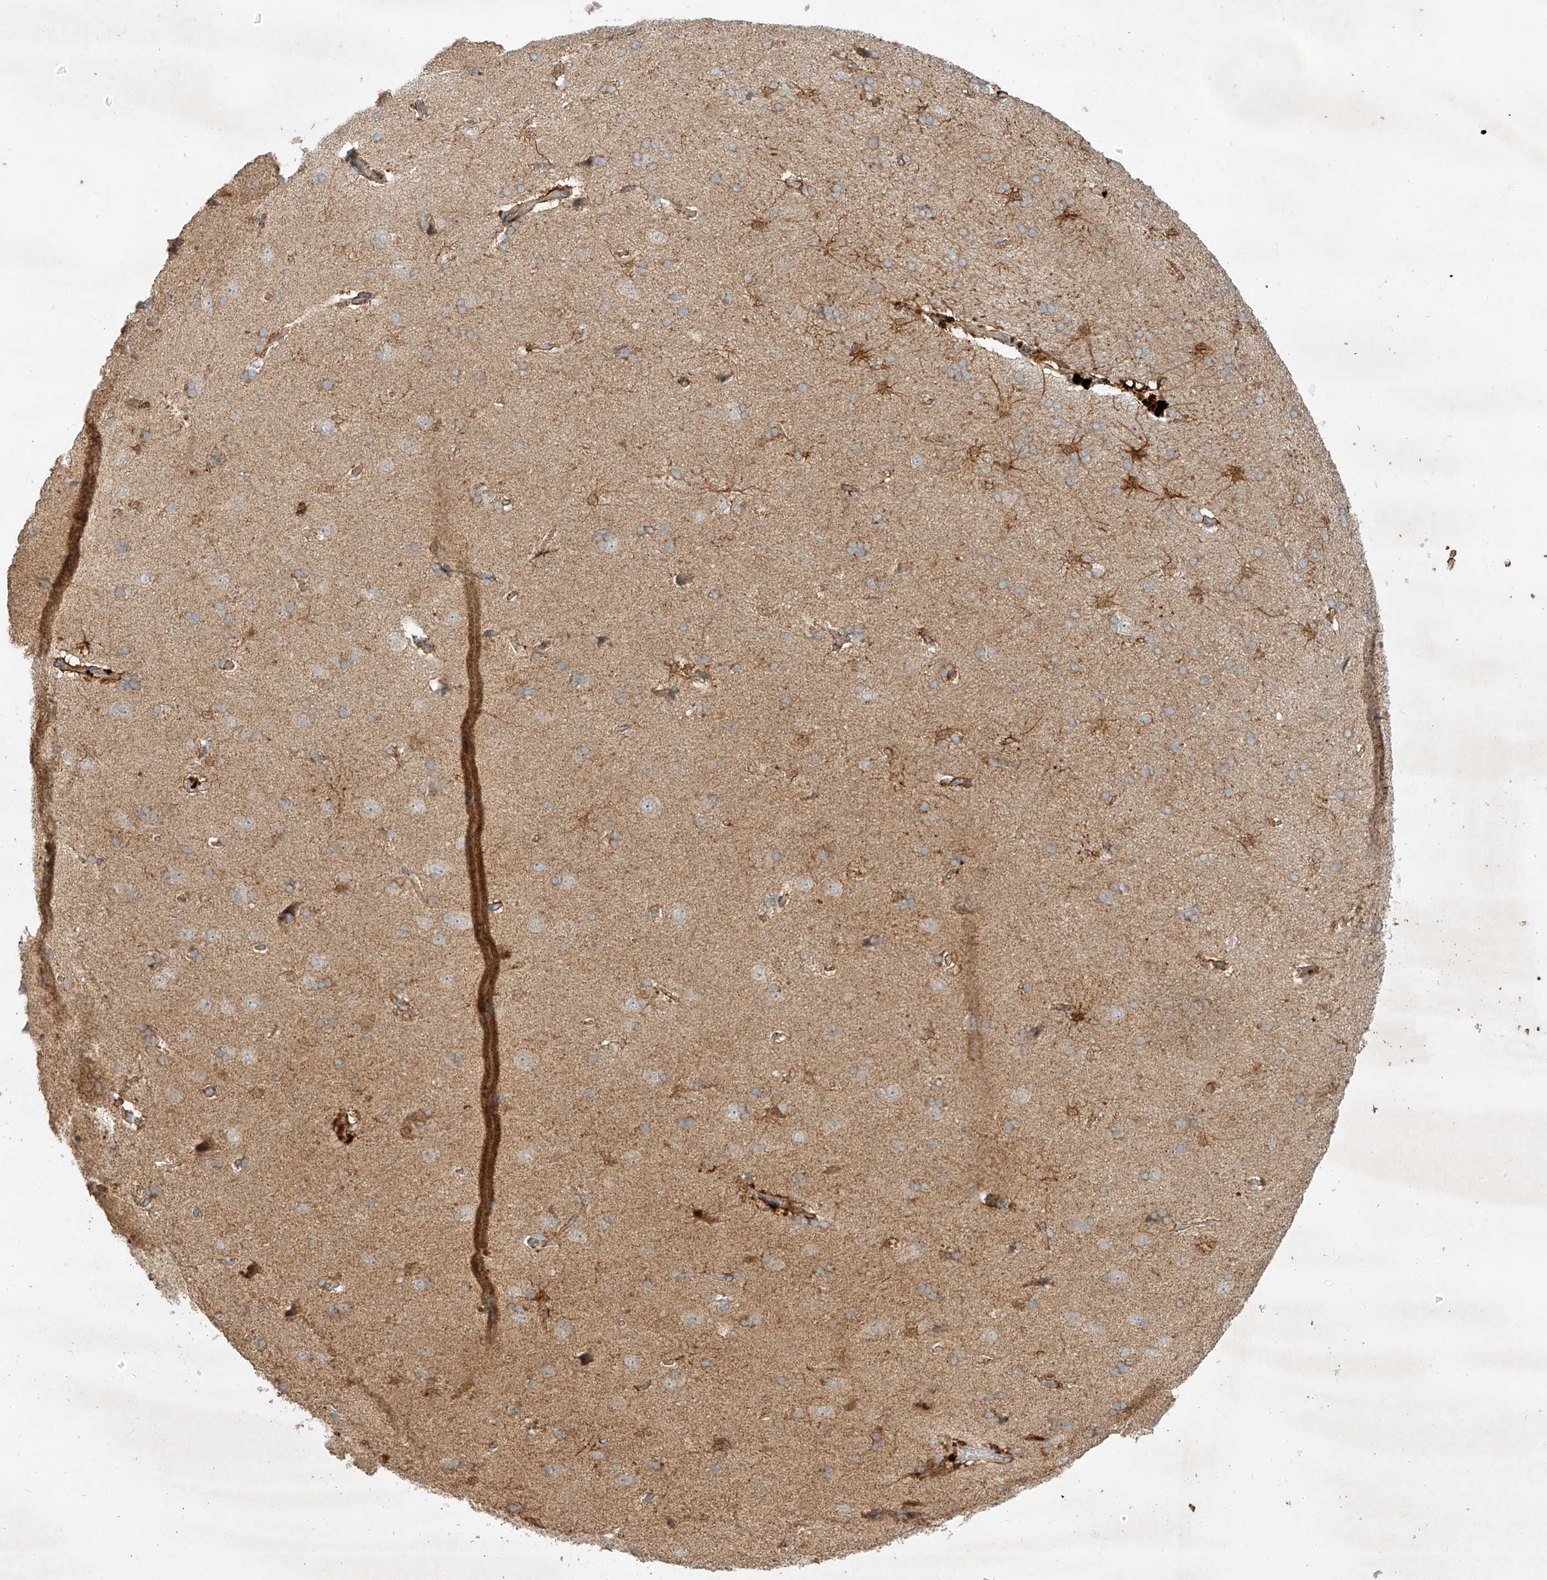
{"staining": {"intensity": "weak", "quantity": "25%-75%", "location": "cytoplasmic/membranous"}, "tissue": "cerebral cortex", "cell_type": "Endothelial cells", "image_type": "normal", "snomed": [{"axis": "morphology", "description": "Normal tissue, NOS"}, {"axis": "topography", "description": "Cerebral cortex"}], "caption": "Endothelial cells reveal low levels of weak cytoplasmic/membranous positivity in approximately 25%-75% of cells in unremarkable human cerebral cortex. (Stains: DAB (3,3'-diaminobenzidine) in brown, nuclei in blue, Microscopy: brightfield microscopy at high magnification).", "gene": "KPNA7", "patient": {"sex": "male", "age": 62}}